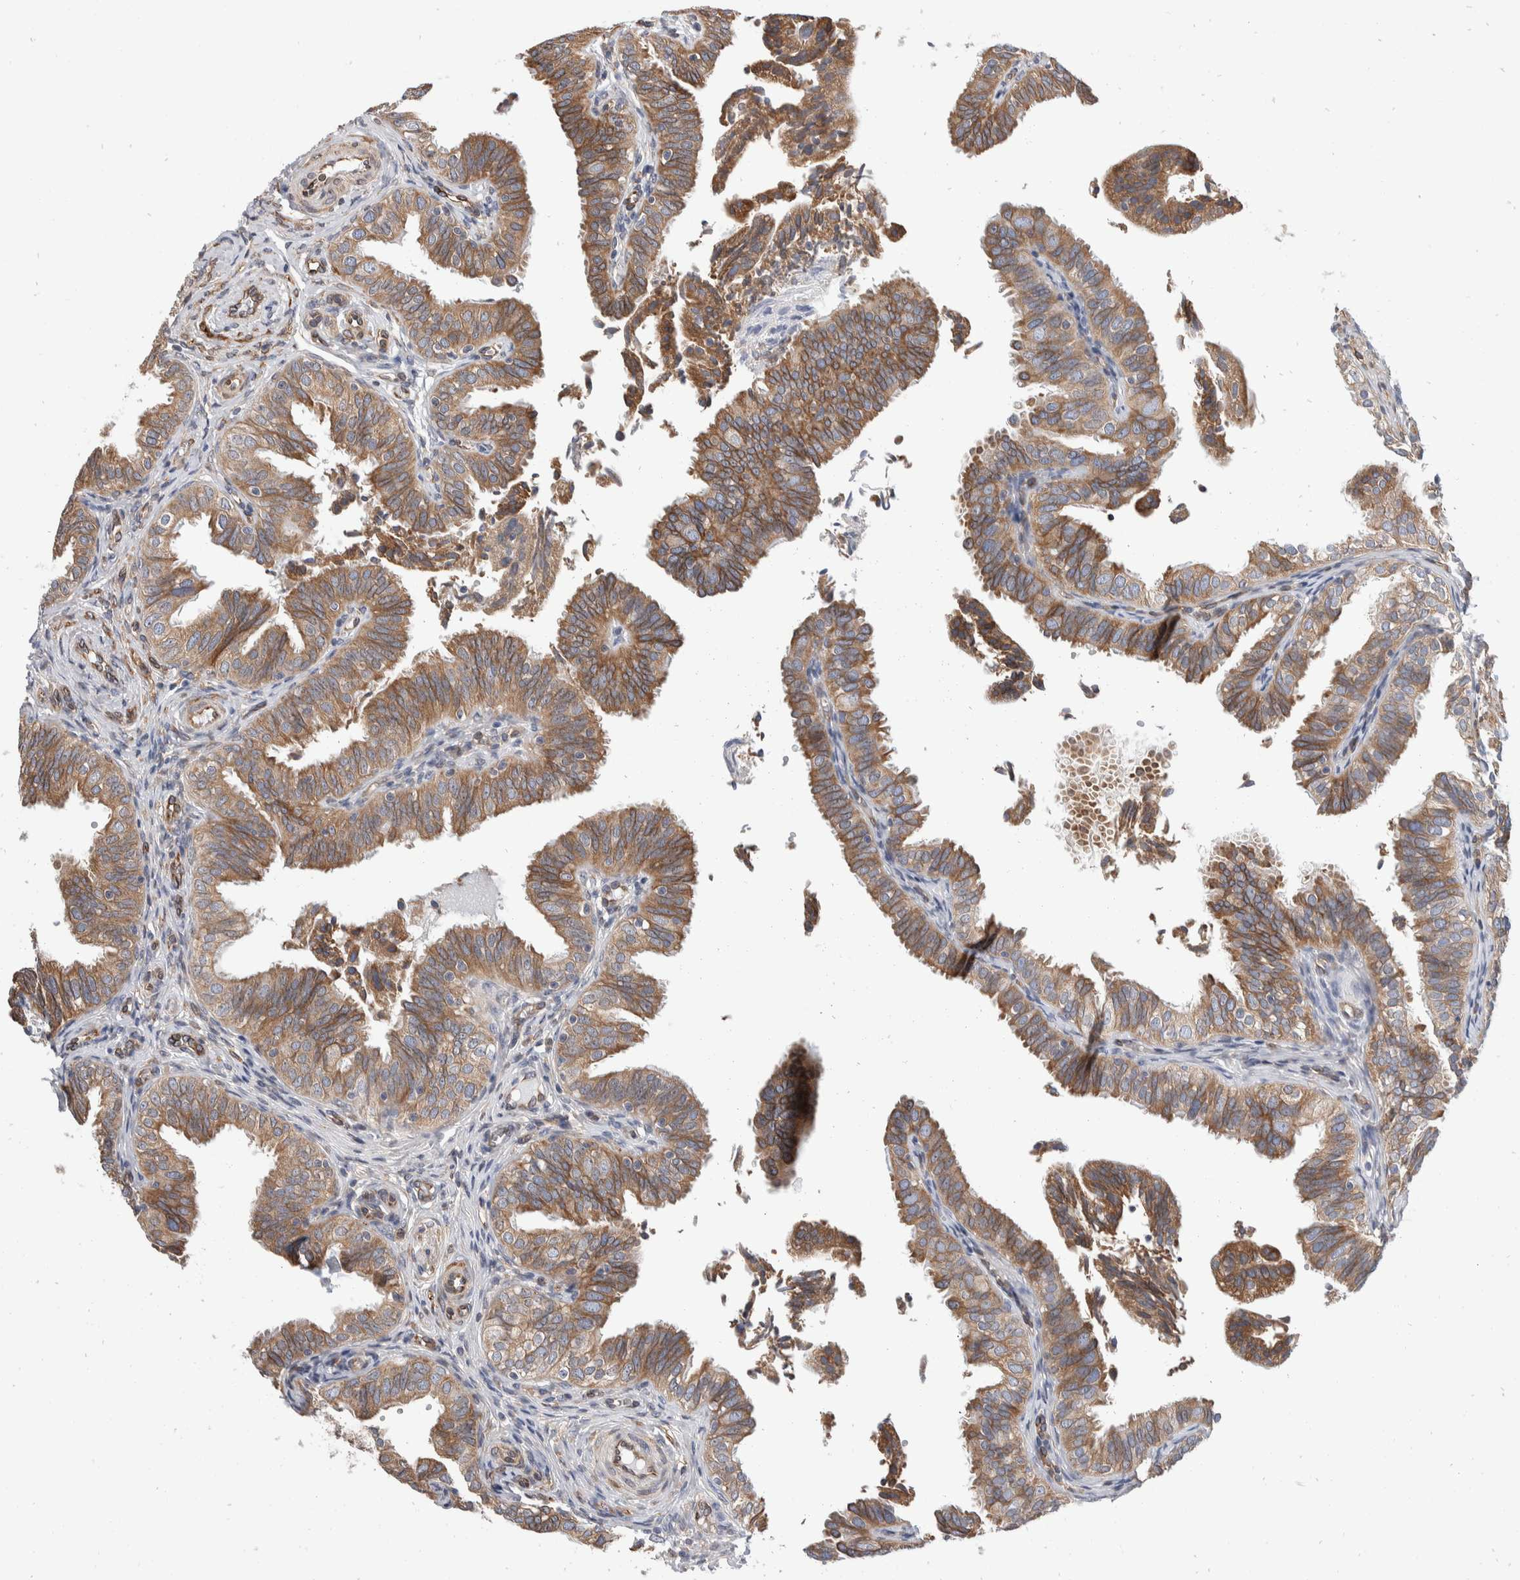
{"staining": {"intensity": "moderate", "quantity": ">75%", "location": "cytoplasmic/membranous"}, "tissue": "fallopian tube", "cell_type": "Glandular cells", "image_type": "normal", "snomed": [{"axis": "morphology", "description": "Normal tissue, NOS"}, {"axis": "topography", "description": "Fallopian tube"}], "caption": "The photomicrograph shows staining of normal fallopian tube, revealing moderate cytoplasmic/membranous protein expression (brown color) within glandular cells. (IHC, brightfield microscopy, high magnification).", "gene": "TMEM245", "patient": {"sex": "female", "age": 35}}